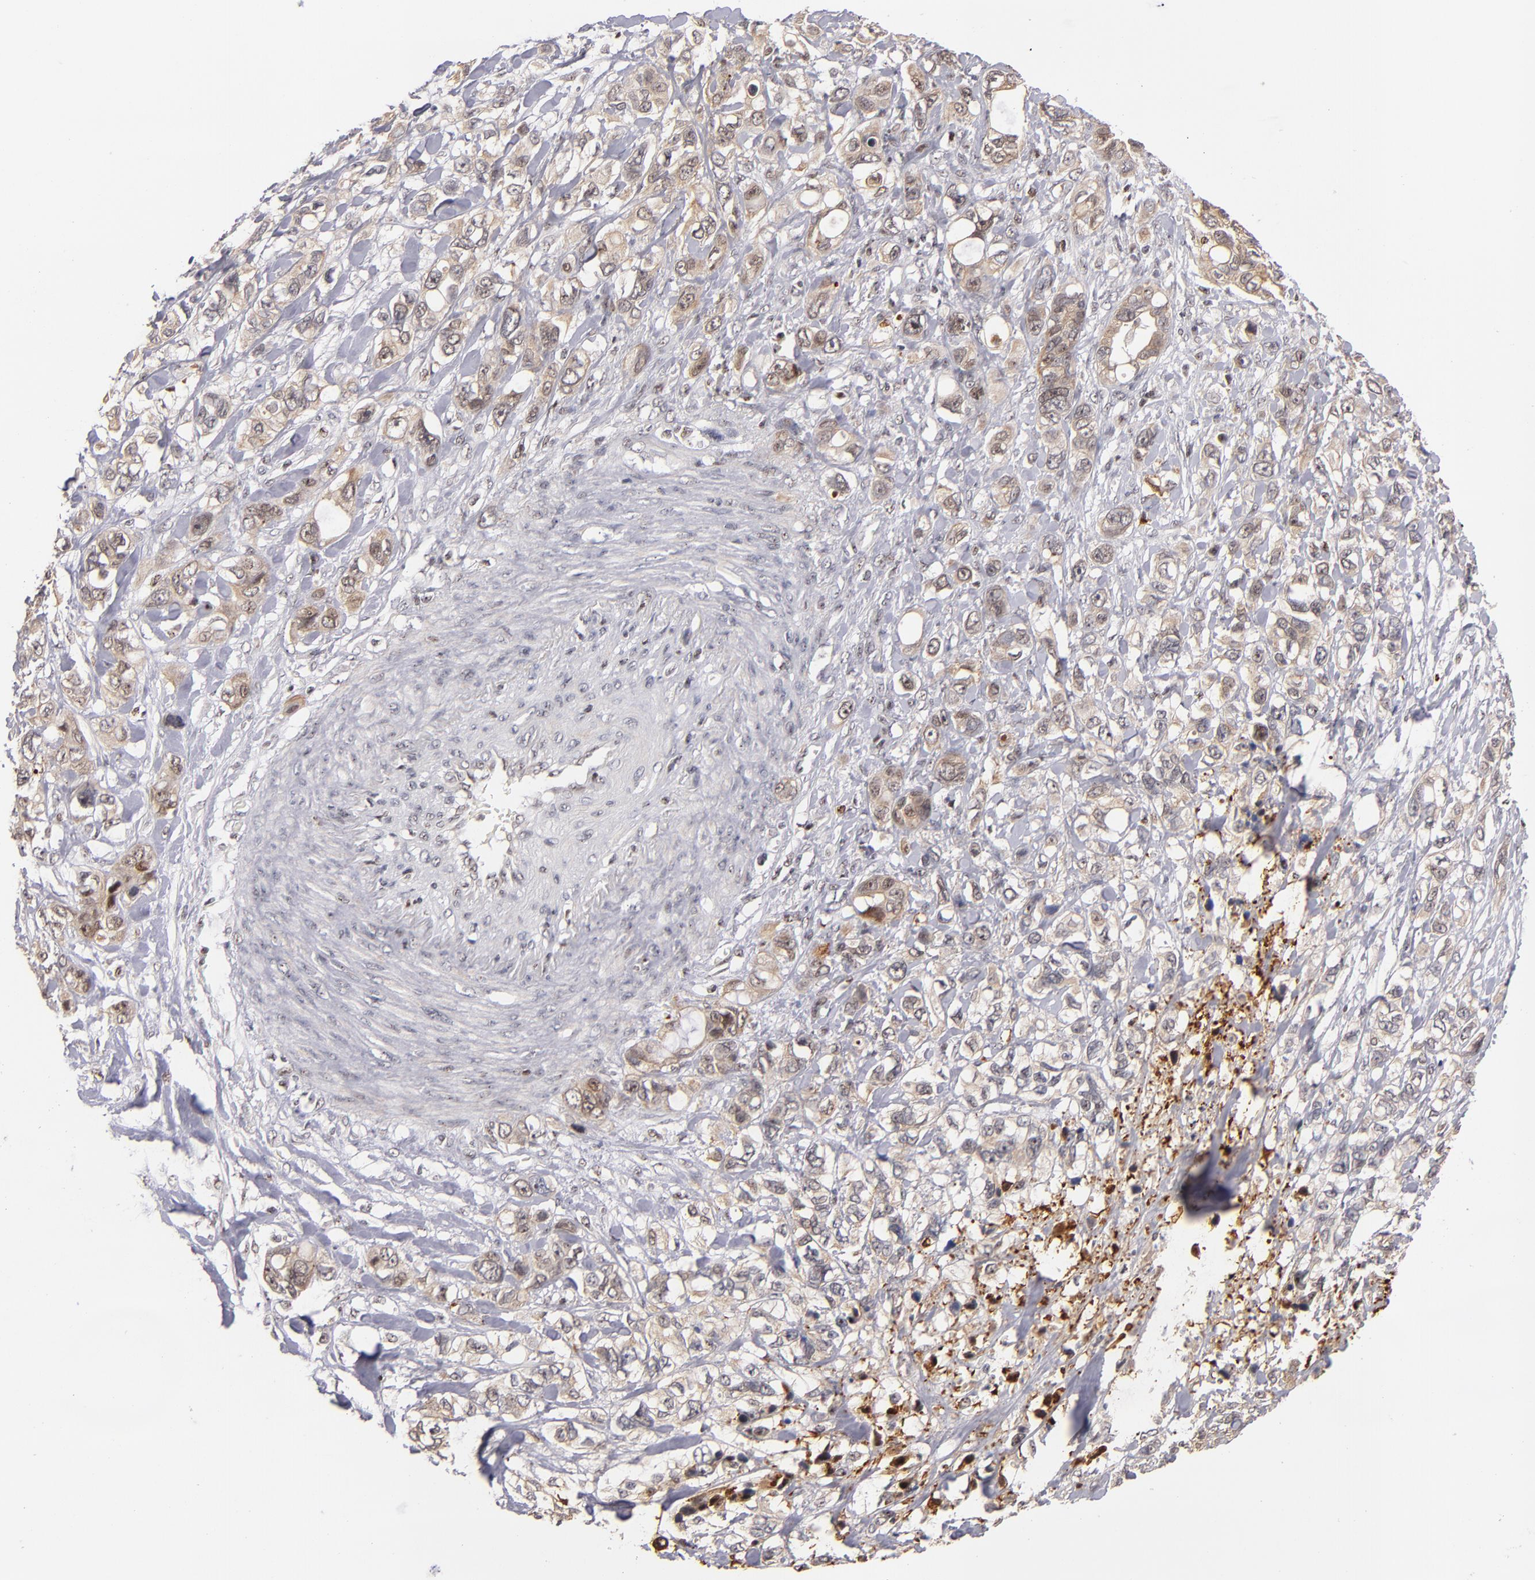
{"staining": {"intensity": "moderate", "quantity": ">75%", "location": "cytoplasmic/membranous,nuclear"}, "tissue": "stomach cancer", "cell_type": "Tumor cells", "image_type": "cancer", "snomed": [{"axis": "morphology", "description": "Adenocarcinoma, NOS"}, {"axis": "topography", "description": "Stomach, upper"}], "caption": "Immunohistochemical staining of human adenocarcinoma (stomach) exhibits medium levels of moderate cytoplasmic/membranous and nuclear protein staining in about >75% of tumor cells.", "gene": "PCNX4", "patient": {"sex": "male", "age": 47}}